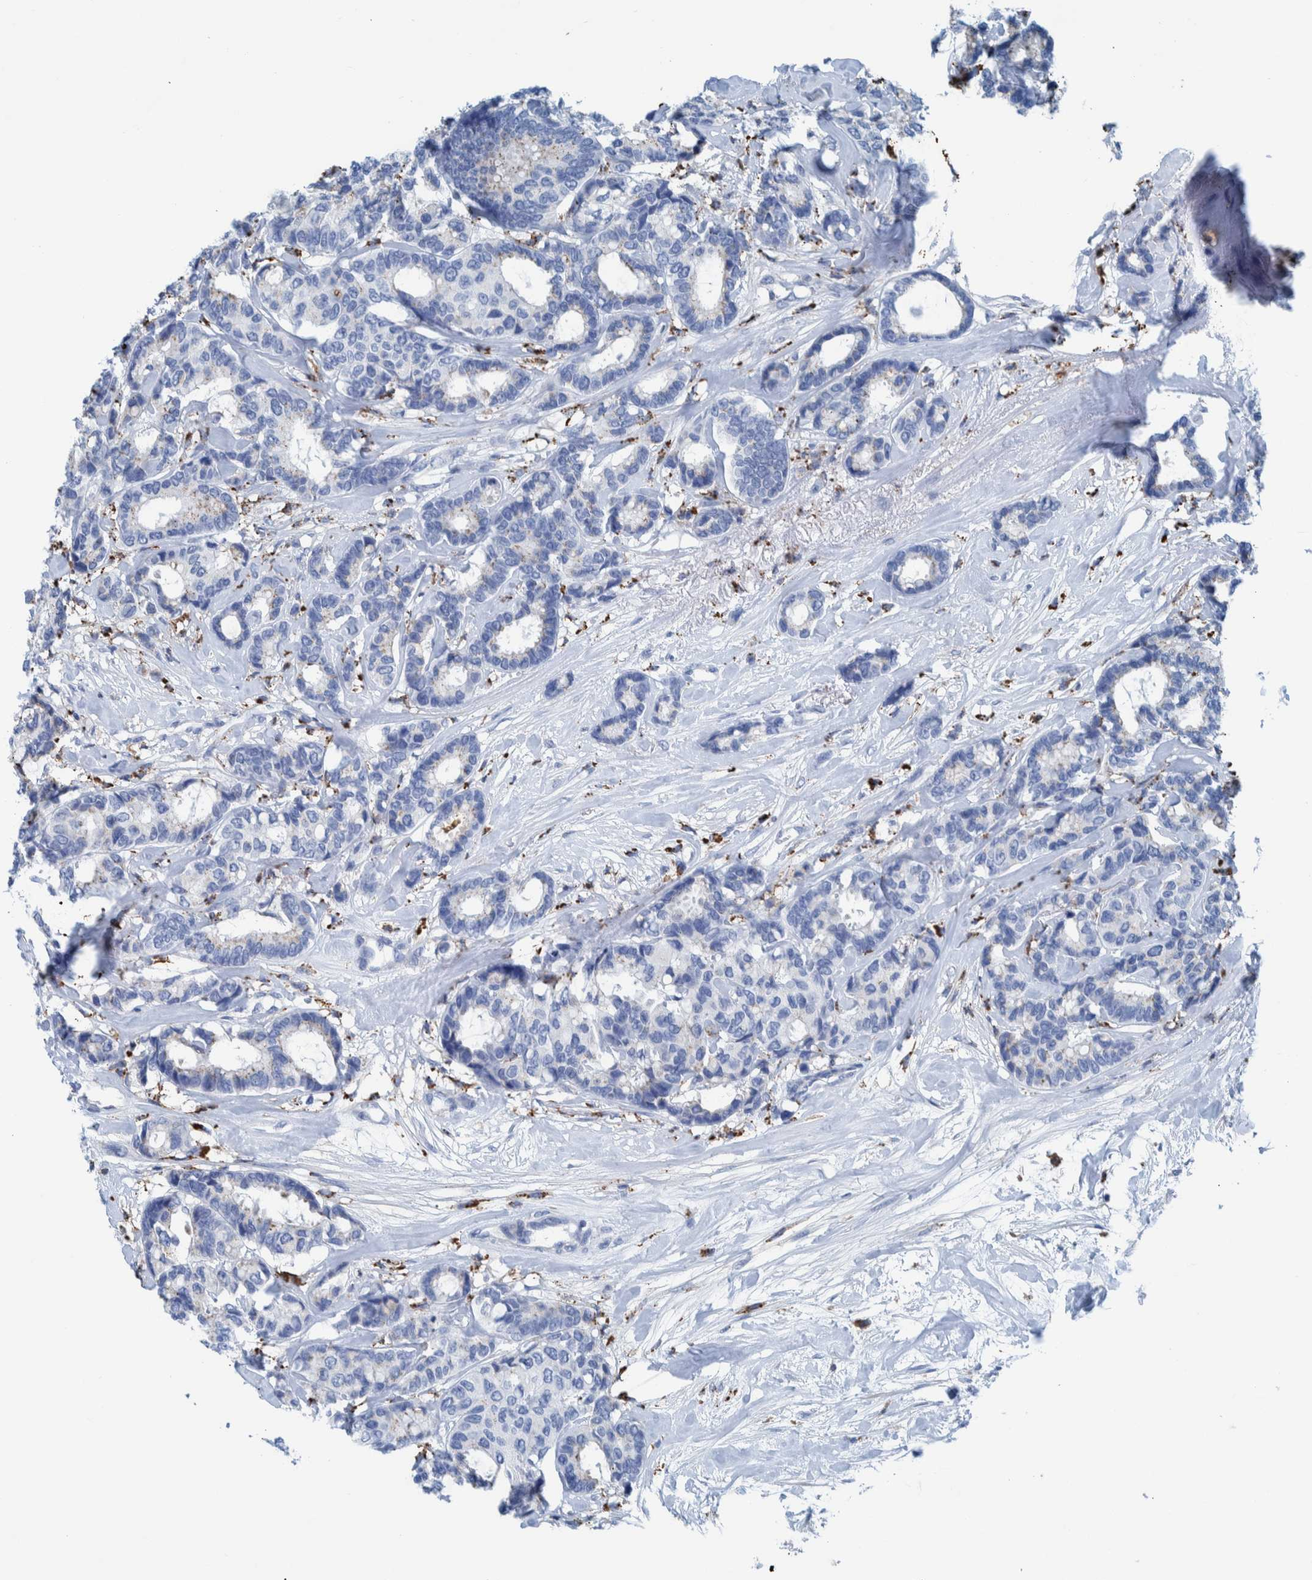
{"staining": {"intensity": "negative", "quantity": "none", "location": "none"}, "tissue": "breast cancer", "cell_type": "Tumor cells", "image_type": "cancer", "snomed": [{"axis": "morphology", "description": "Duct carcinoma"}, {"axis": "topography", "description": "Breast"}], "caption": "Human breast cancer (infiltrating ductal carcinoma) stained for a protein using immunohistochemistry (IHC) exhibits no positivity in tumor cells.", "gene": "IDO1", "patient": {"sex": "female", "age": 87}}